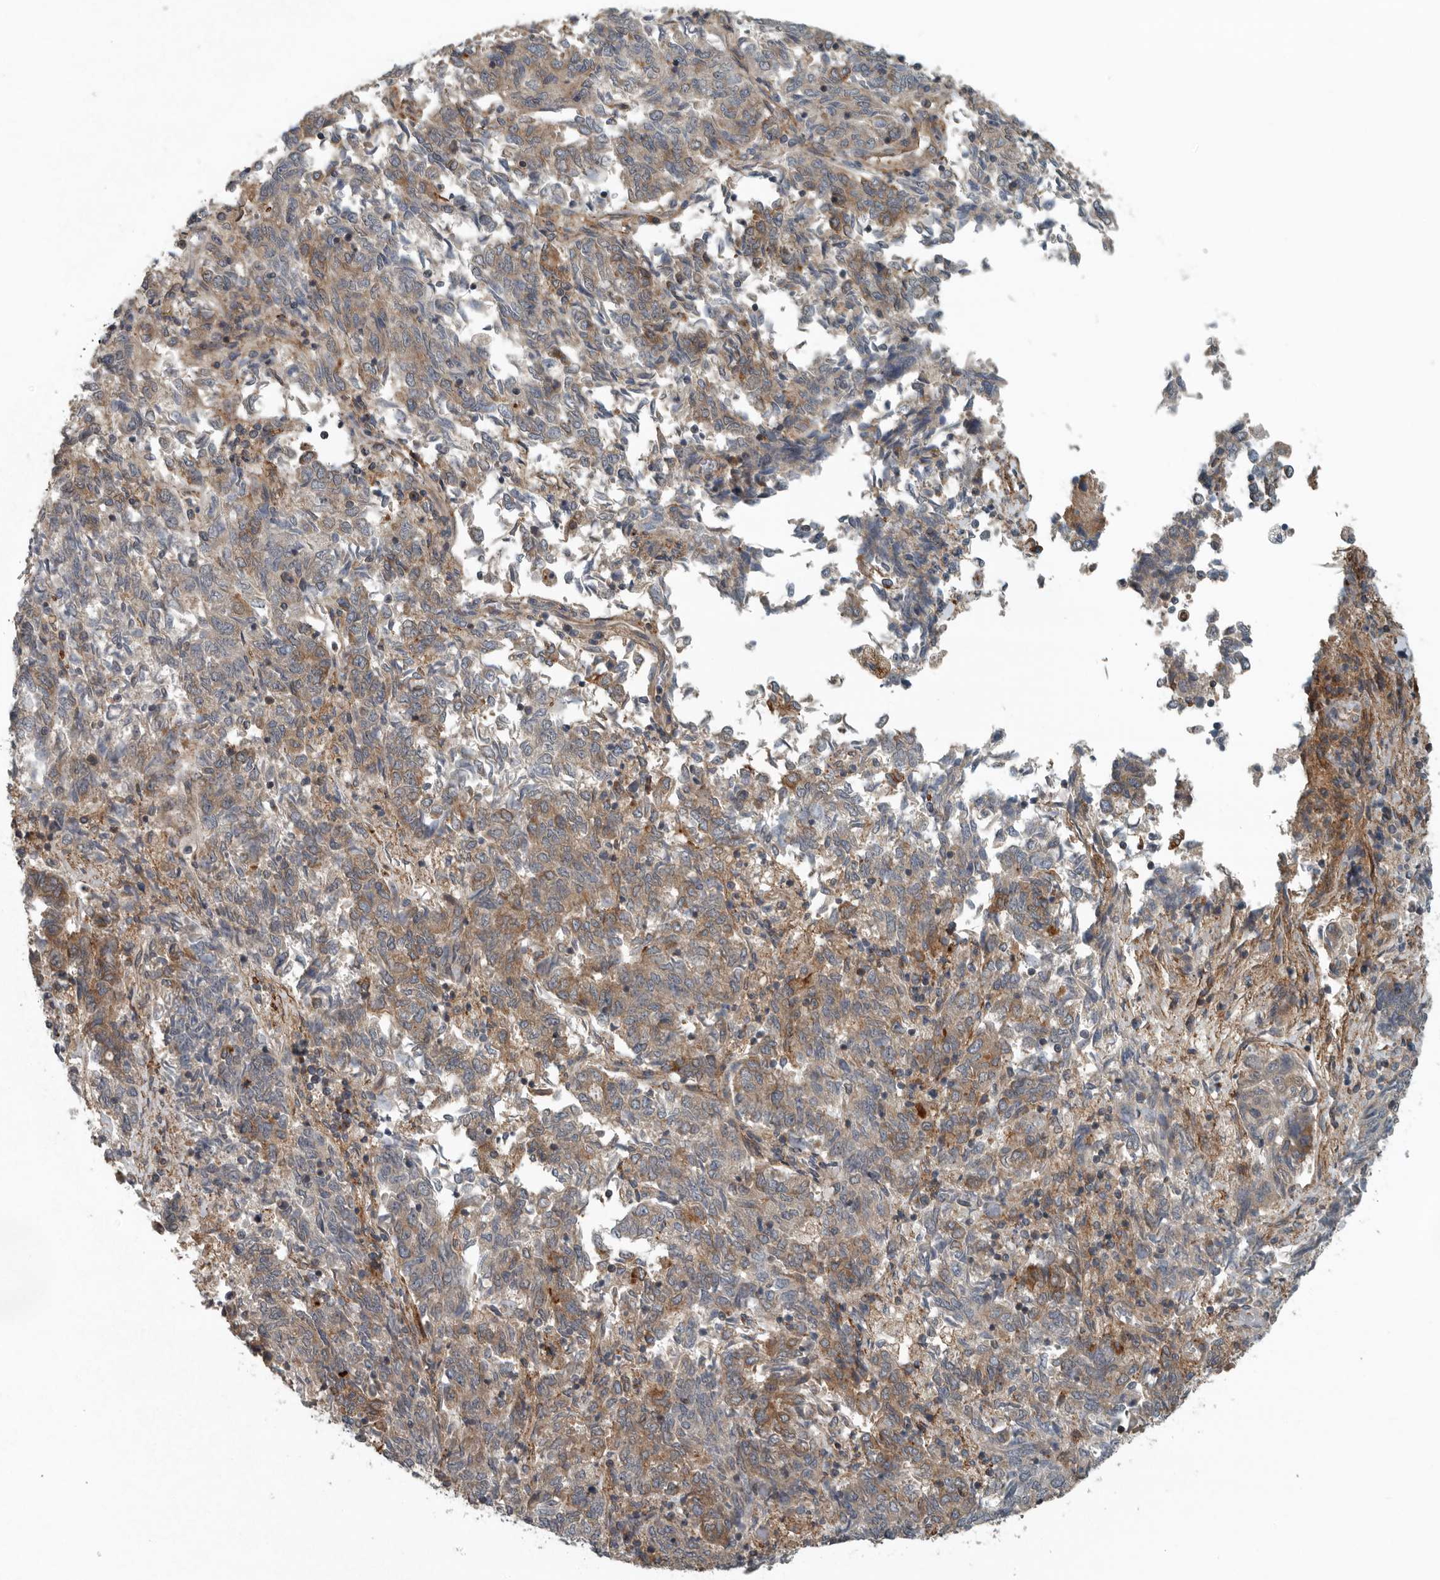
{"staining": {"intensity": "weak", "quantity": "25%-75%", "location": "cytoplasmic/membranous"}, "tissue": "endometrial cancer", "cell_type": "Tumor cells", "image_type": "cancer", "snomed": [{"axis": "morphology", "description": "Adenocarcinoma, NOS"}, {"axis": "topography", "description": "Endometrium"}], "caption": "An immunohistochemistry histopathology image of neoplastic tissue is shown. Protein staining in brown highlights weak cytoplasmic/membranous positivity in adenocarcinoma (endometrial) within tumor cells. (Brightfield microscopy of DAB IHC at high magnification).", "gene": "AMFR", "patient": {"sex": "female", "age": 80}}